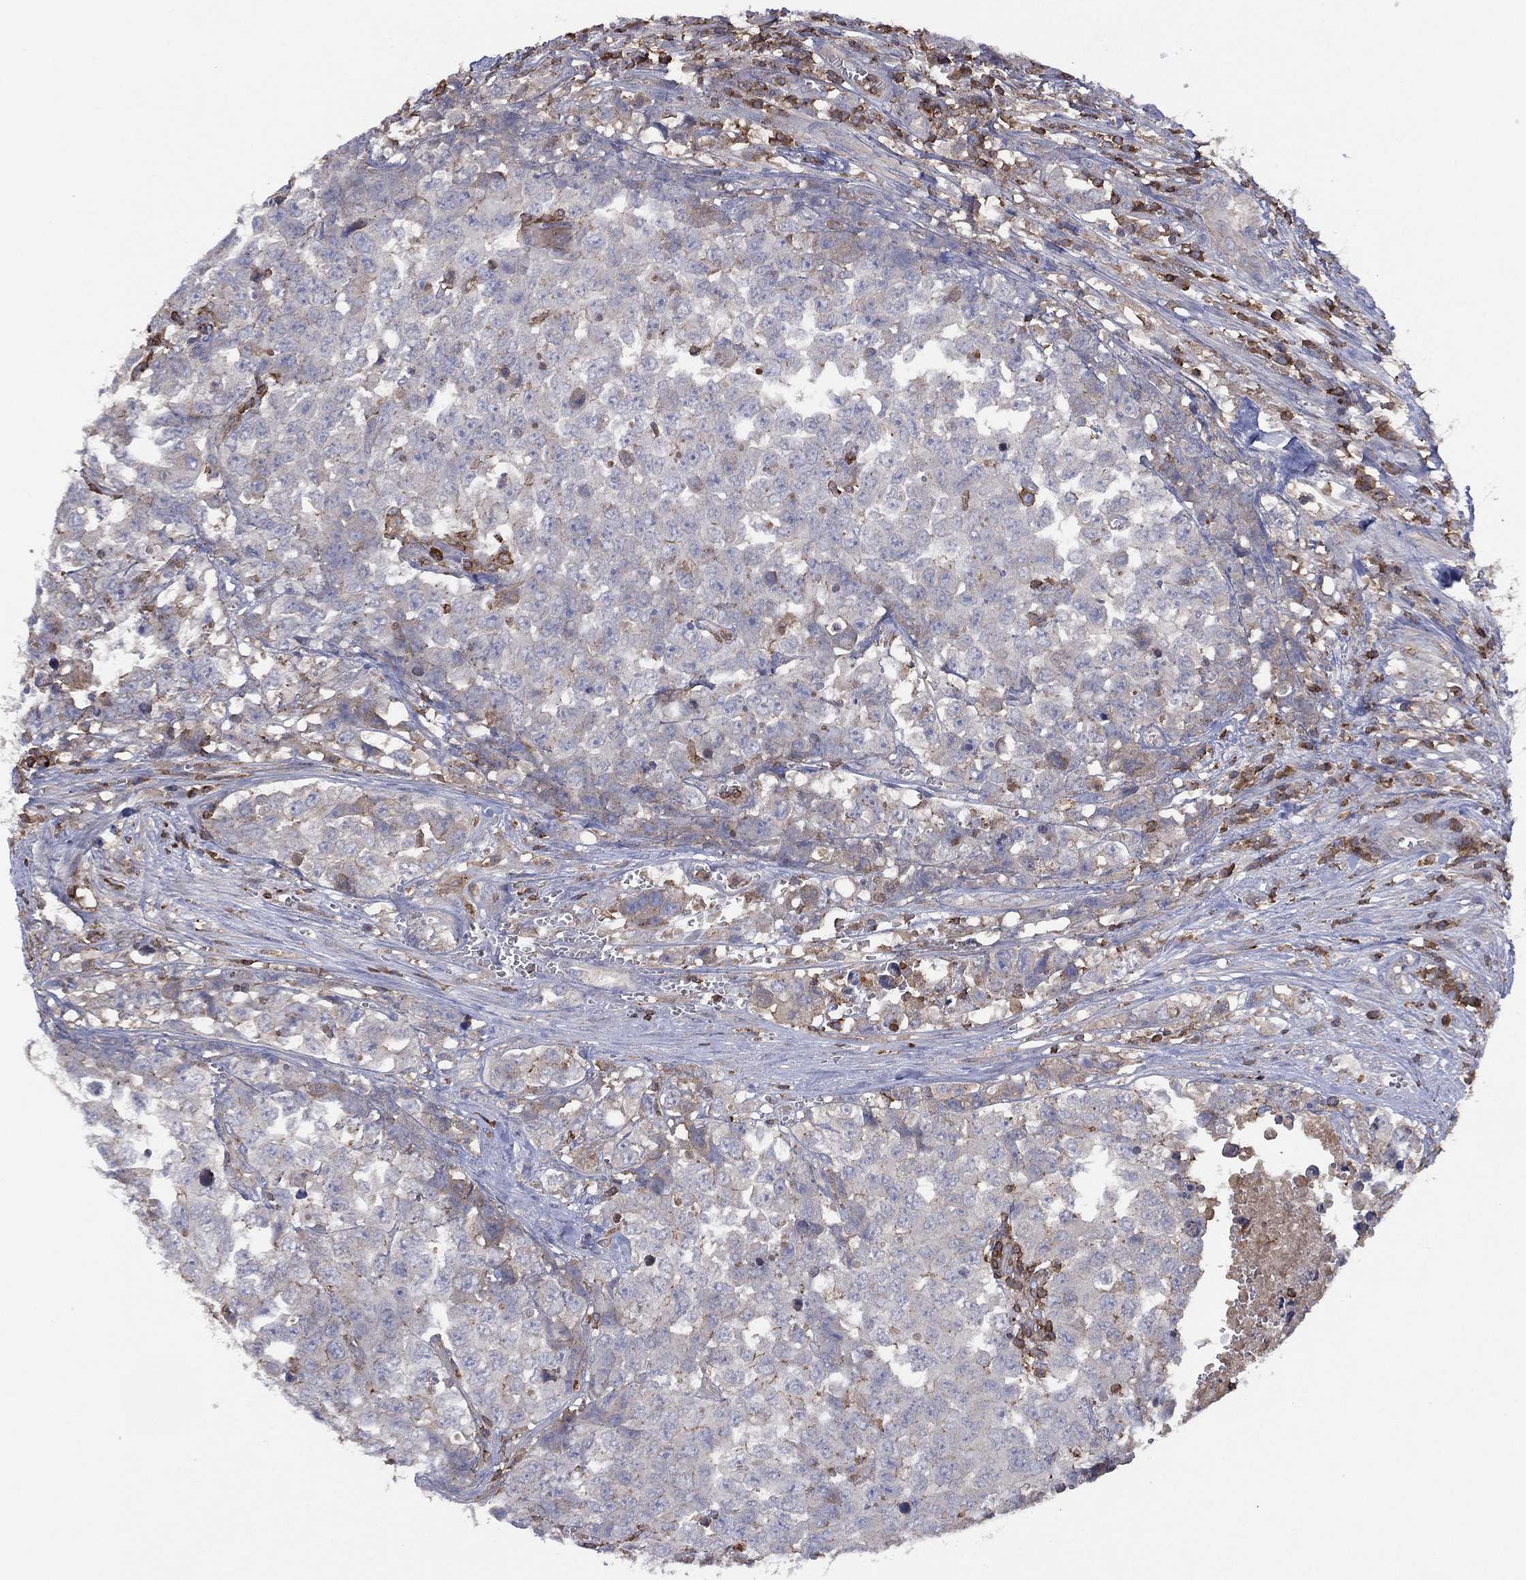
{"staining": {"intensity": "moderate", "quantity": "<25%", "location": "cytoplasmic/membranous"}, "tissue": "testis cancer", "cell_type": "Tumor cells", "image_type": "cancer", "snomed": [{"axis": "morphology", "description": "Carcinoma, Embryonal, NOS"}, {"axis": "topography", "description": "Testis"}], "caption": "Immunohistochemistry (IHC) image of neoplastic tissue: testis embryonal carcinoma stained using IHC shows low levels of moderate protein expression localized specifically in the cytoplasmic/membranous of tumor cells, appearing as a cytoplasmic/membranous brown color.", "gene": "DOCK8", "patient": {"sex": "male", "age": 23}}